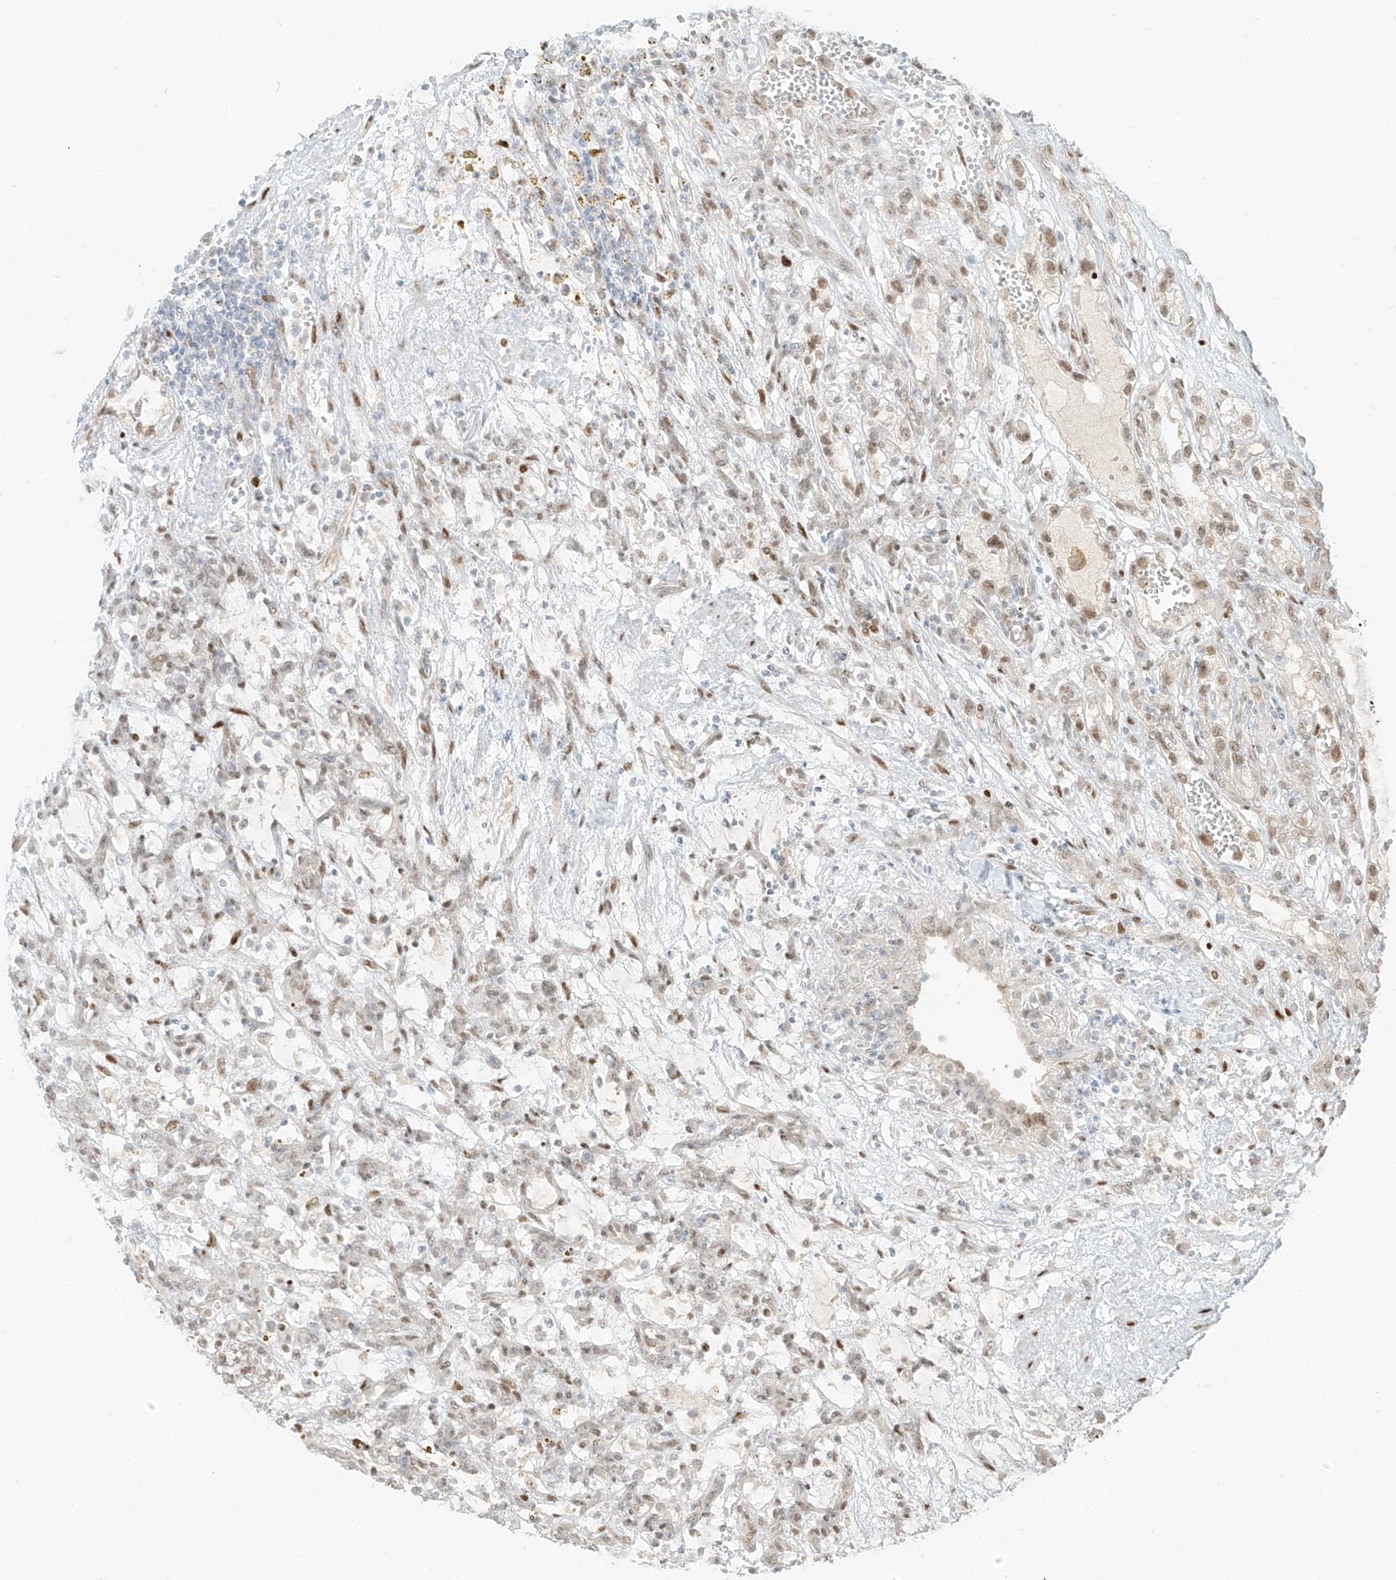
{"staining": {"intensity": "weak", "quantity": "25%-75%", "location": "nuclear"}, "tissue": "renal cancer", "cell_type": "Tumor cells", "image_type": "cancer", "snomed": [{"axis": "morphology", "description": "Adenocarcinoma, NOS"}, {"axis": "topography", "description": "Kidney"}], "caption": "This is an image of IHC staining of adenocarcinoma (renal), which shows weak expression in the nuclear of tumor cells.", "gene": "ZNF774", "patient": {"sex": "female", "age": 57}}